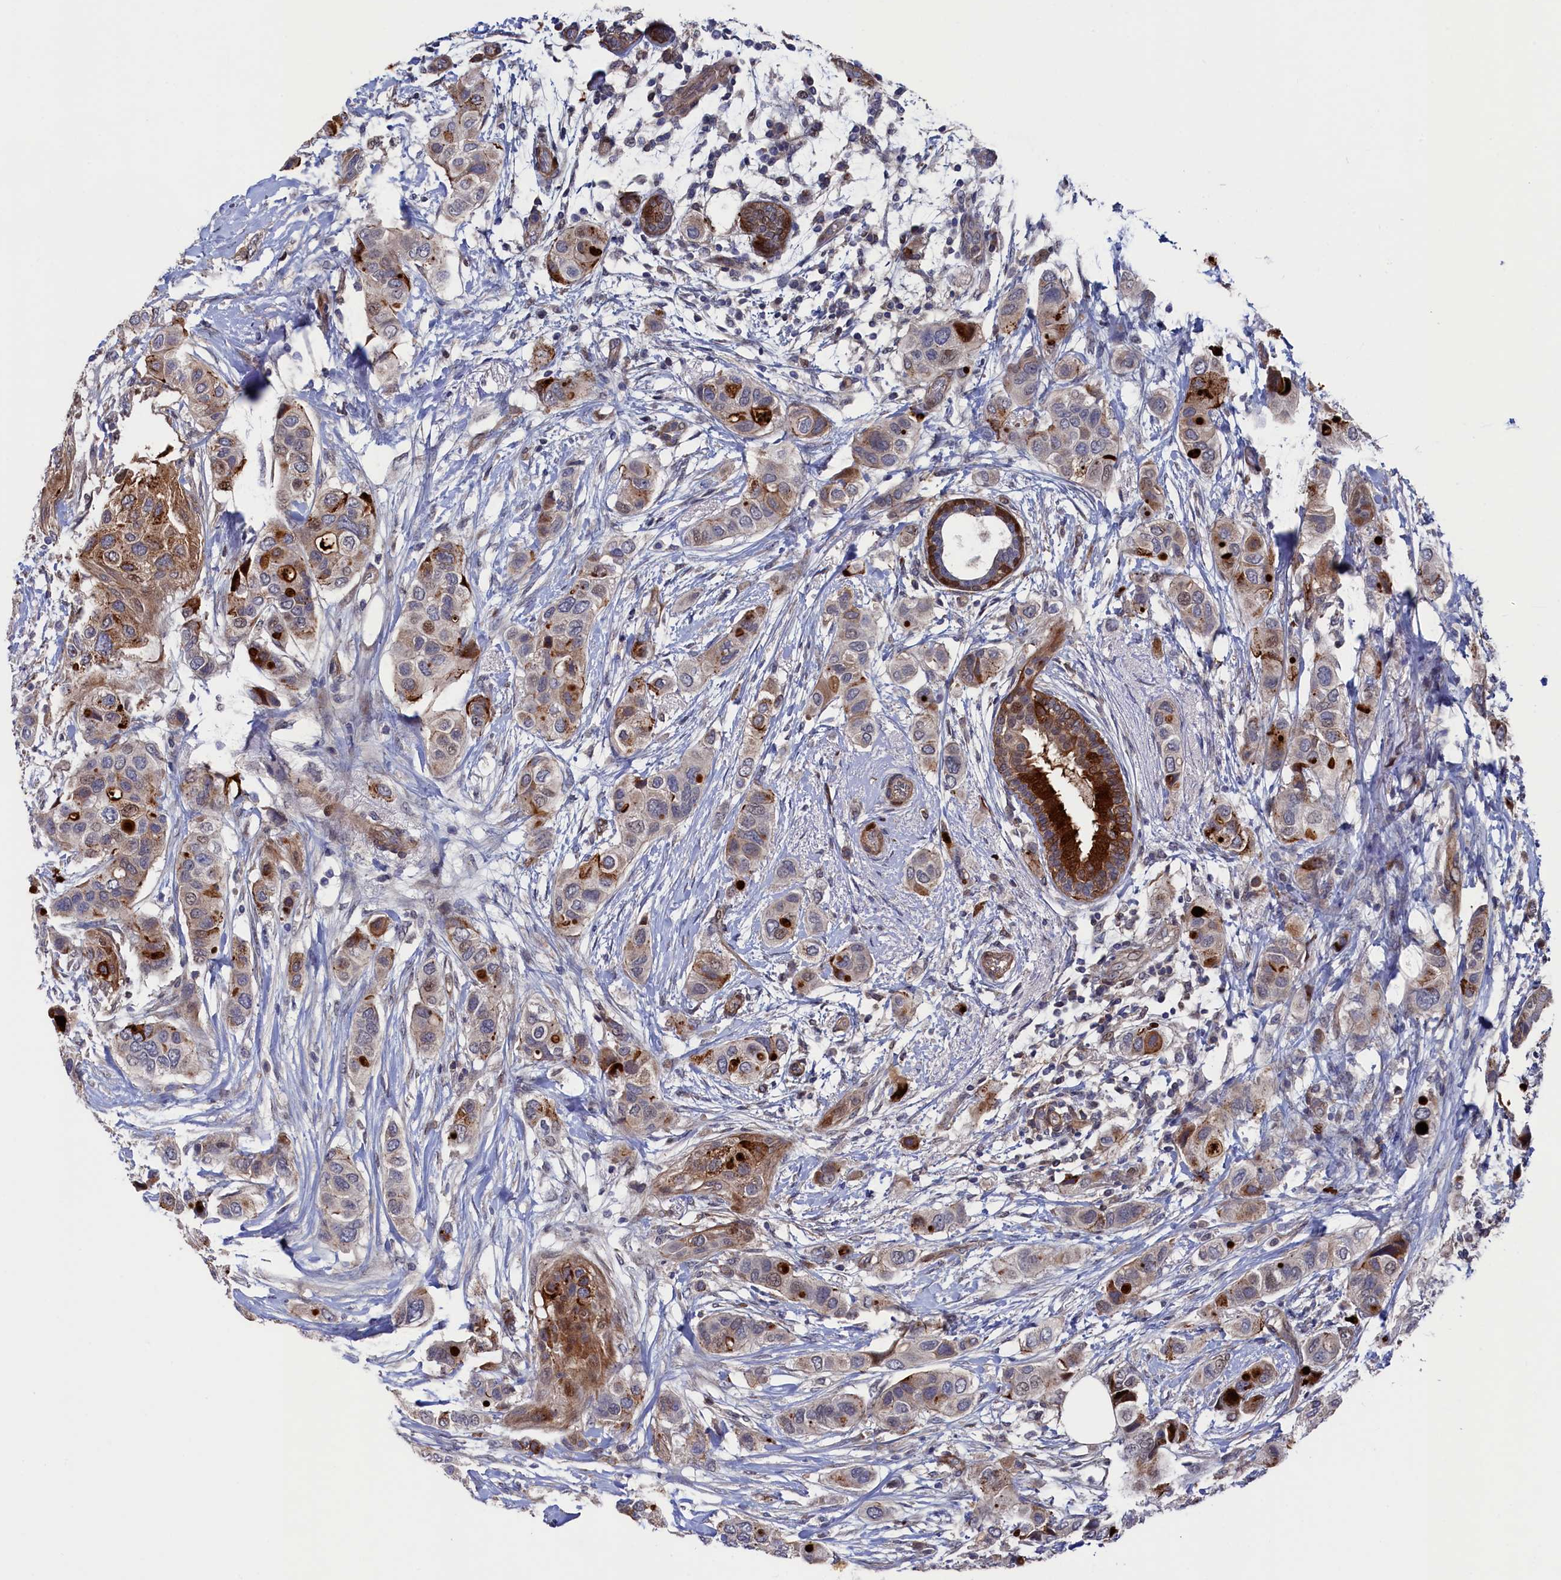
{"staining": {"intensity": "moderate", "quantity": "25%-75%", "location": "cytoplasmic/membranous"}, "tissue": "breast cancer", "cell_type": "Tumor cells", "image_type": "cancer", "snomed": [{"axis": "morphology", "description": "Lobular carcinoma"}, {"axis": "topography", "description": "Breast"}], "caption": "A photomicrograph of human breast cancer stained for a protein reveals moderate cytoplasmic/membranous brown staining in tumor cells.", "gene": "ZNF891", "patient": {"sex": "female", "age": 51}}